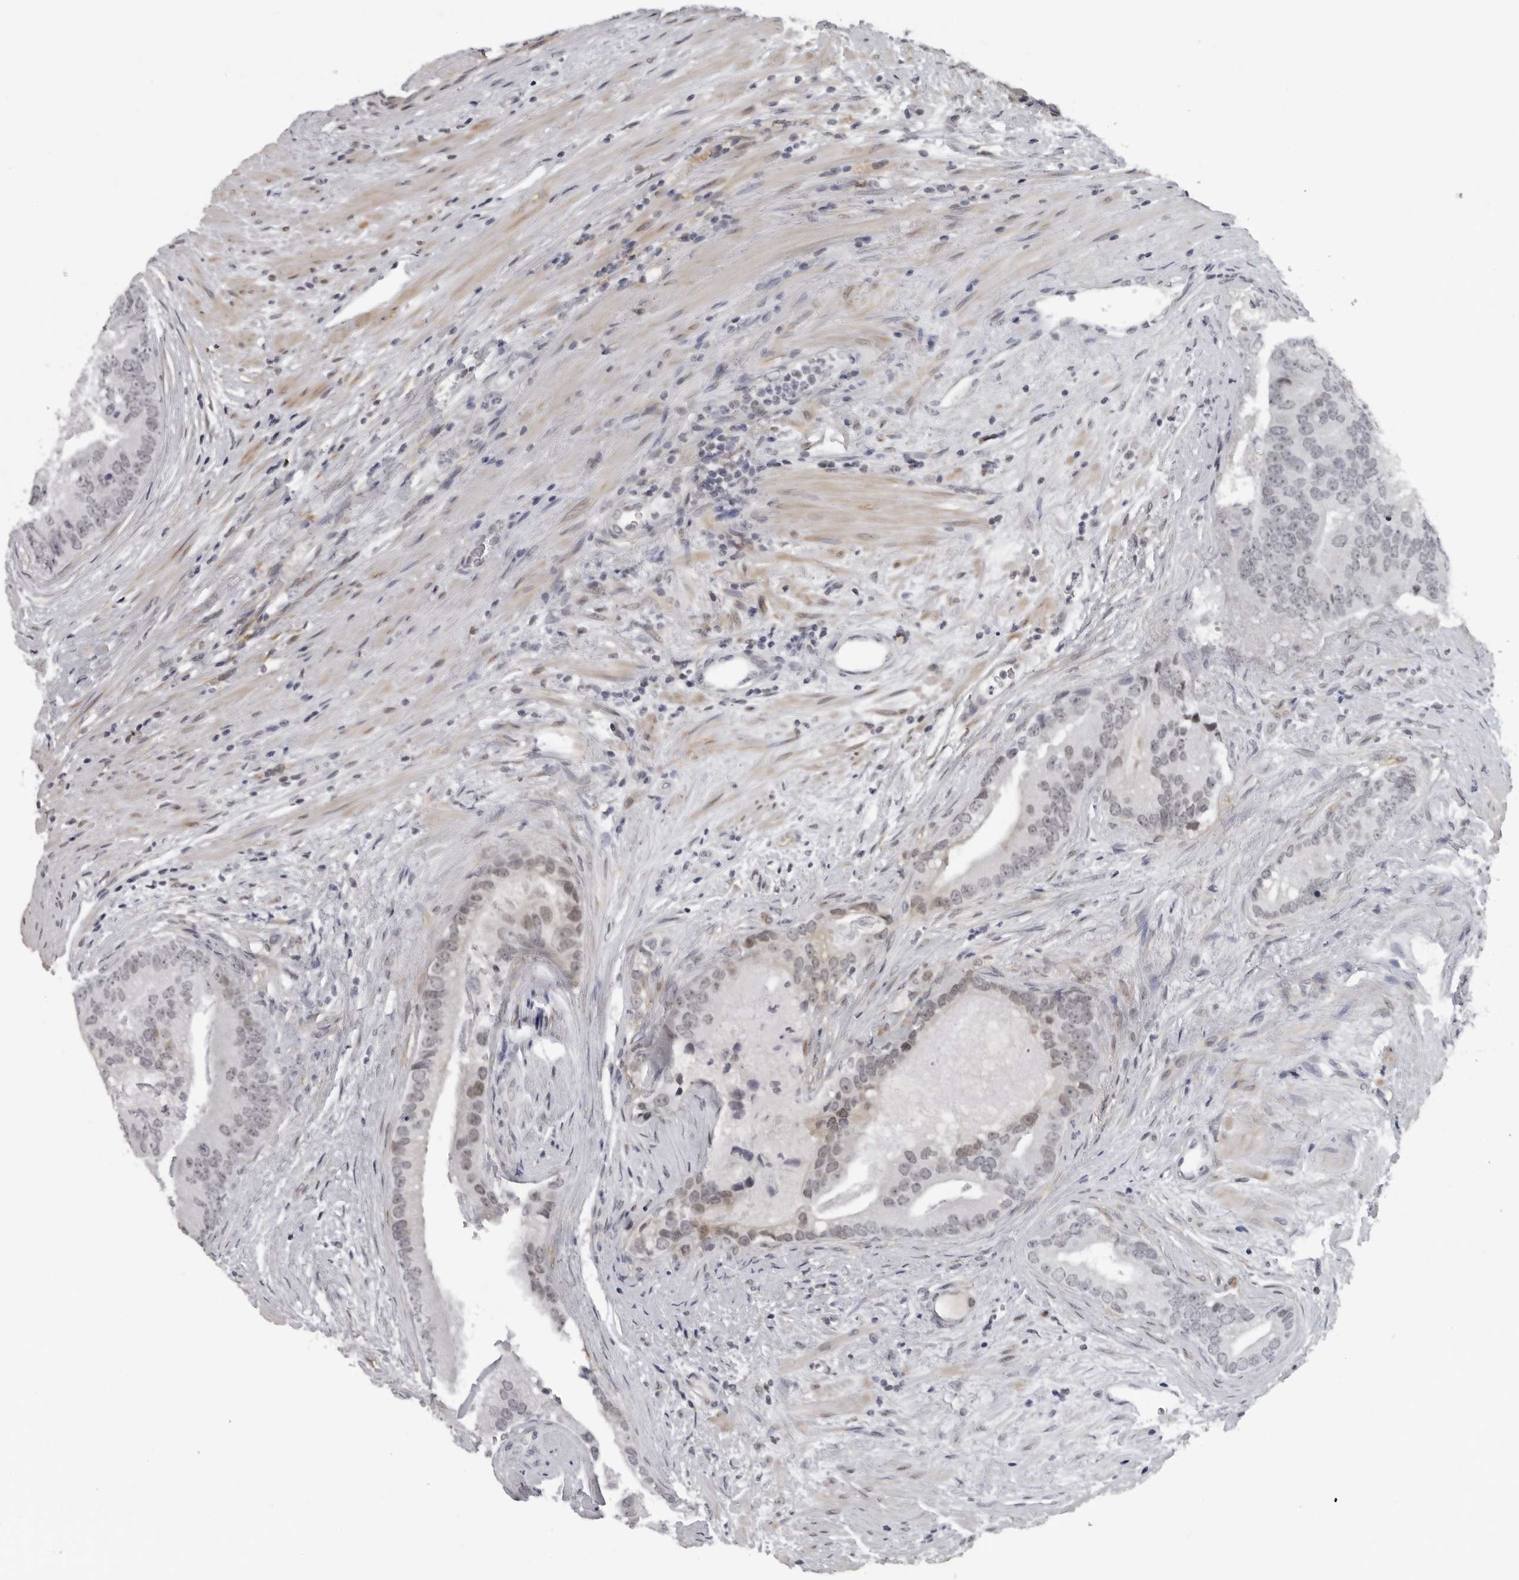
{"staining": {"intensity": "weak", "quantity": "<25%", "location": "nuclear"}, "tissue": "prostate cancer", "cell_type": "Tumor cells", "image_type": "cancer", "snomed": [{"axis": "morphology", "description": "Adenocarcinoma, High grade"}, {"axis": "topography", "description": "Prostate"}], "caption": "IHC histopathology image of neoplastic tissue: adenocarcinoma (high-grade) (prostate) stained with DAB (3,3'-diaminobenzidine) demonstrates no significant protein positivity in tumor cells. The staining is performed using DAB (3,3'-diaminobenzidine) brown chromogen with nuclei counter-stained in using hematoxylin.", "gene": "MAF", "patient": {"sex": "male", "age": 70}}